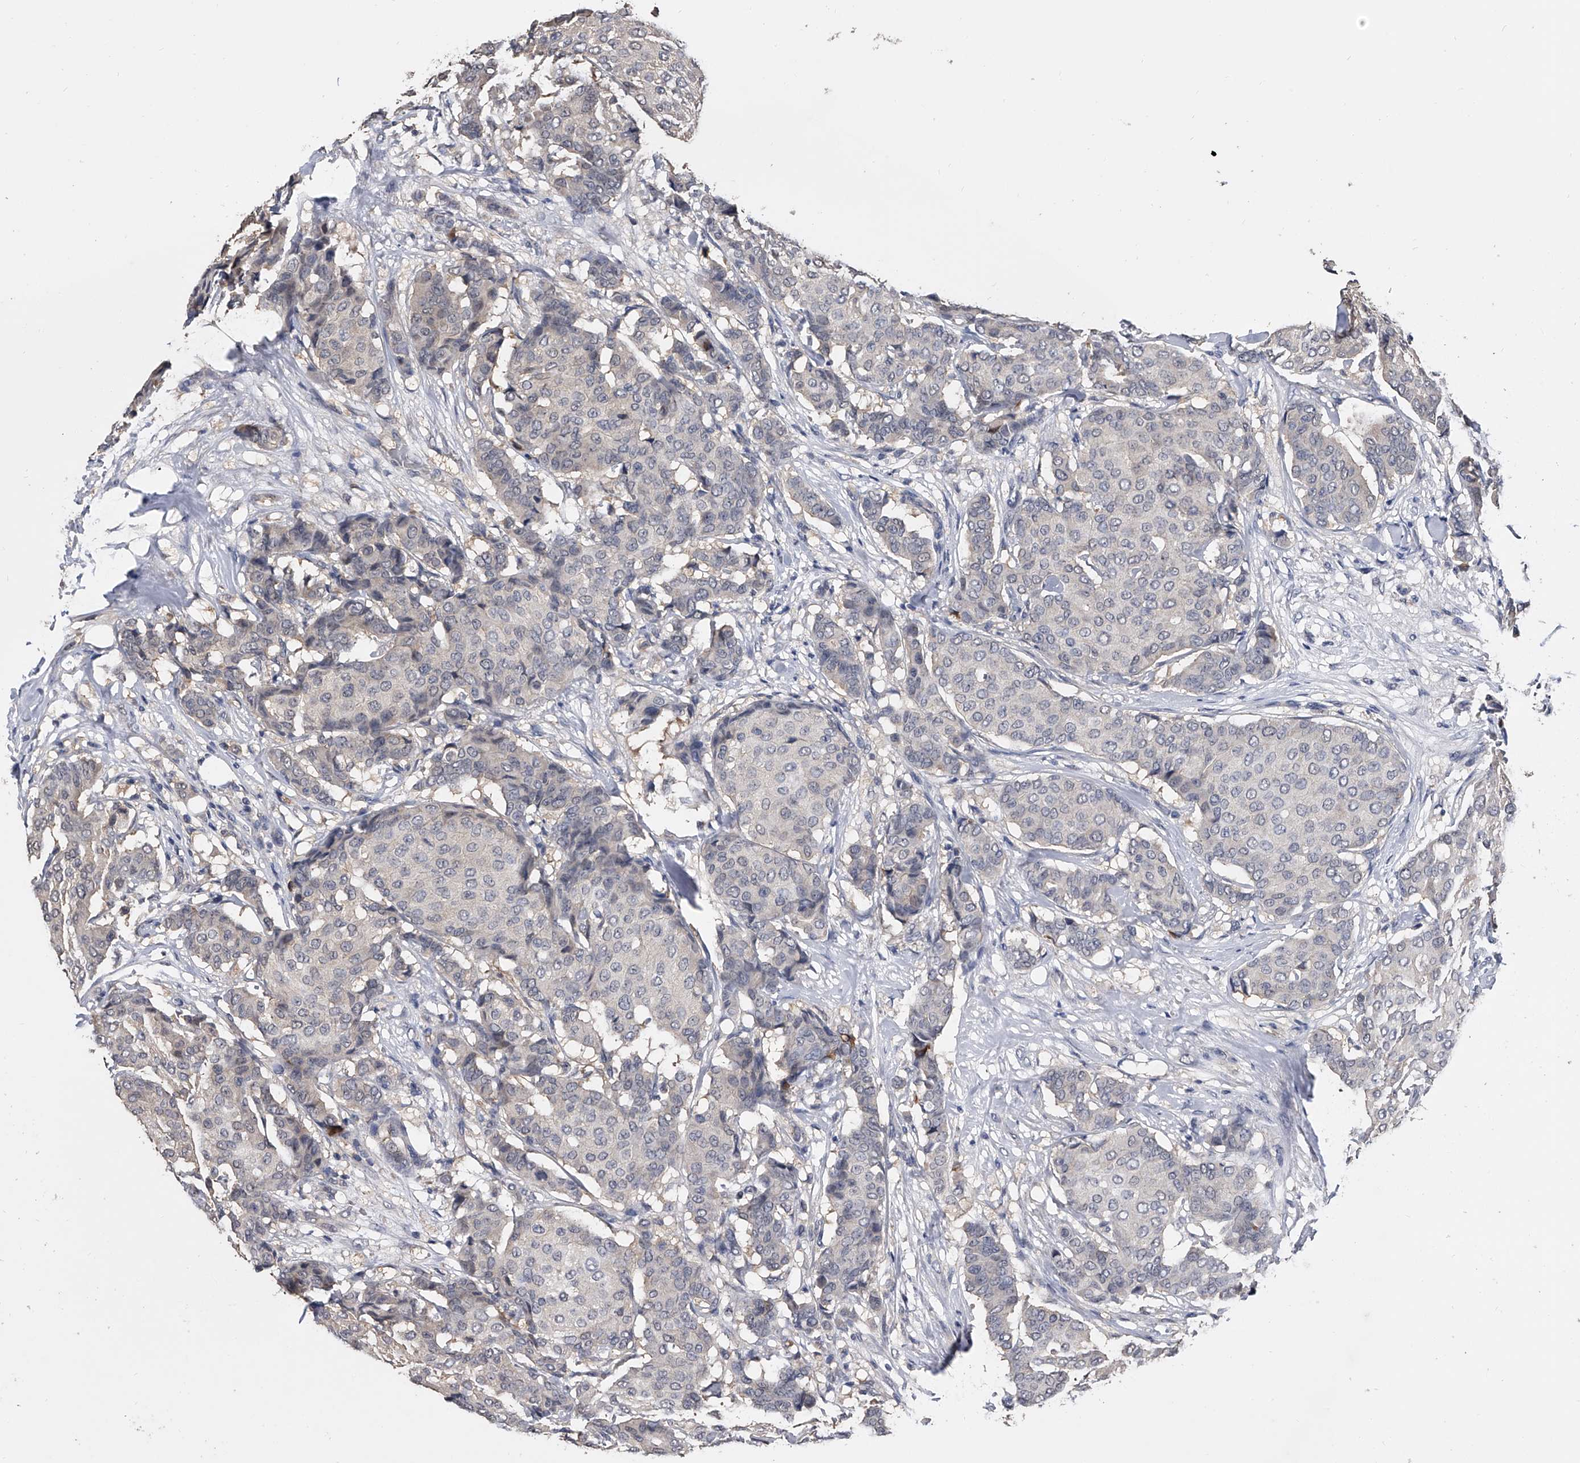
{"staining": {"intensity": "negative", "quantity": "none", "location": "none"}, "tissue": "breast cancer", "cell_type": "Tumor cells", "image_type": "cancer", "snomed": [{"axis": "morphology", "description": "Duct carcinoma"}, {"axis": "topography", "description": "Breast"}], "caption": "Intraductal carcinoma (breast) was stained to show a protein in brown. There is no significant positivity in tumor cells.", "gene": "EFCAB7", "patient": {"sex": "female", "age": 75}}